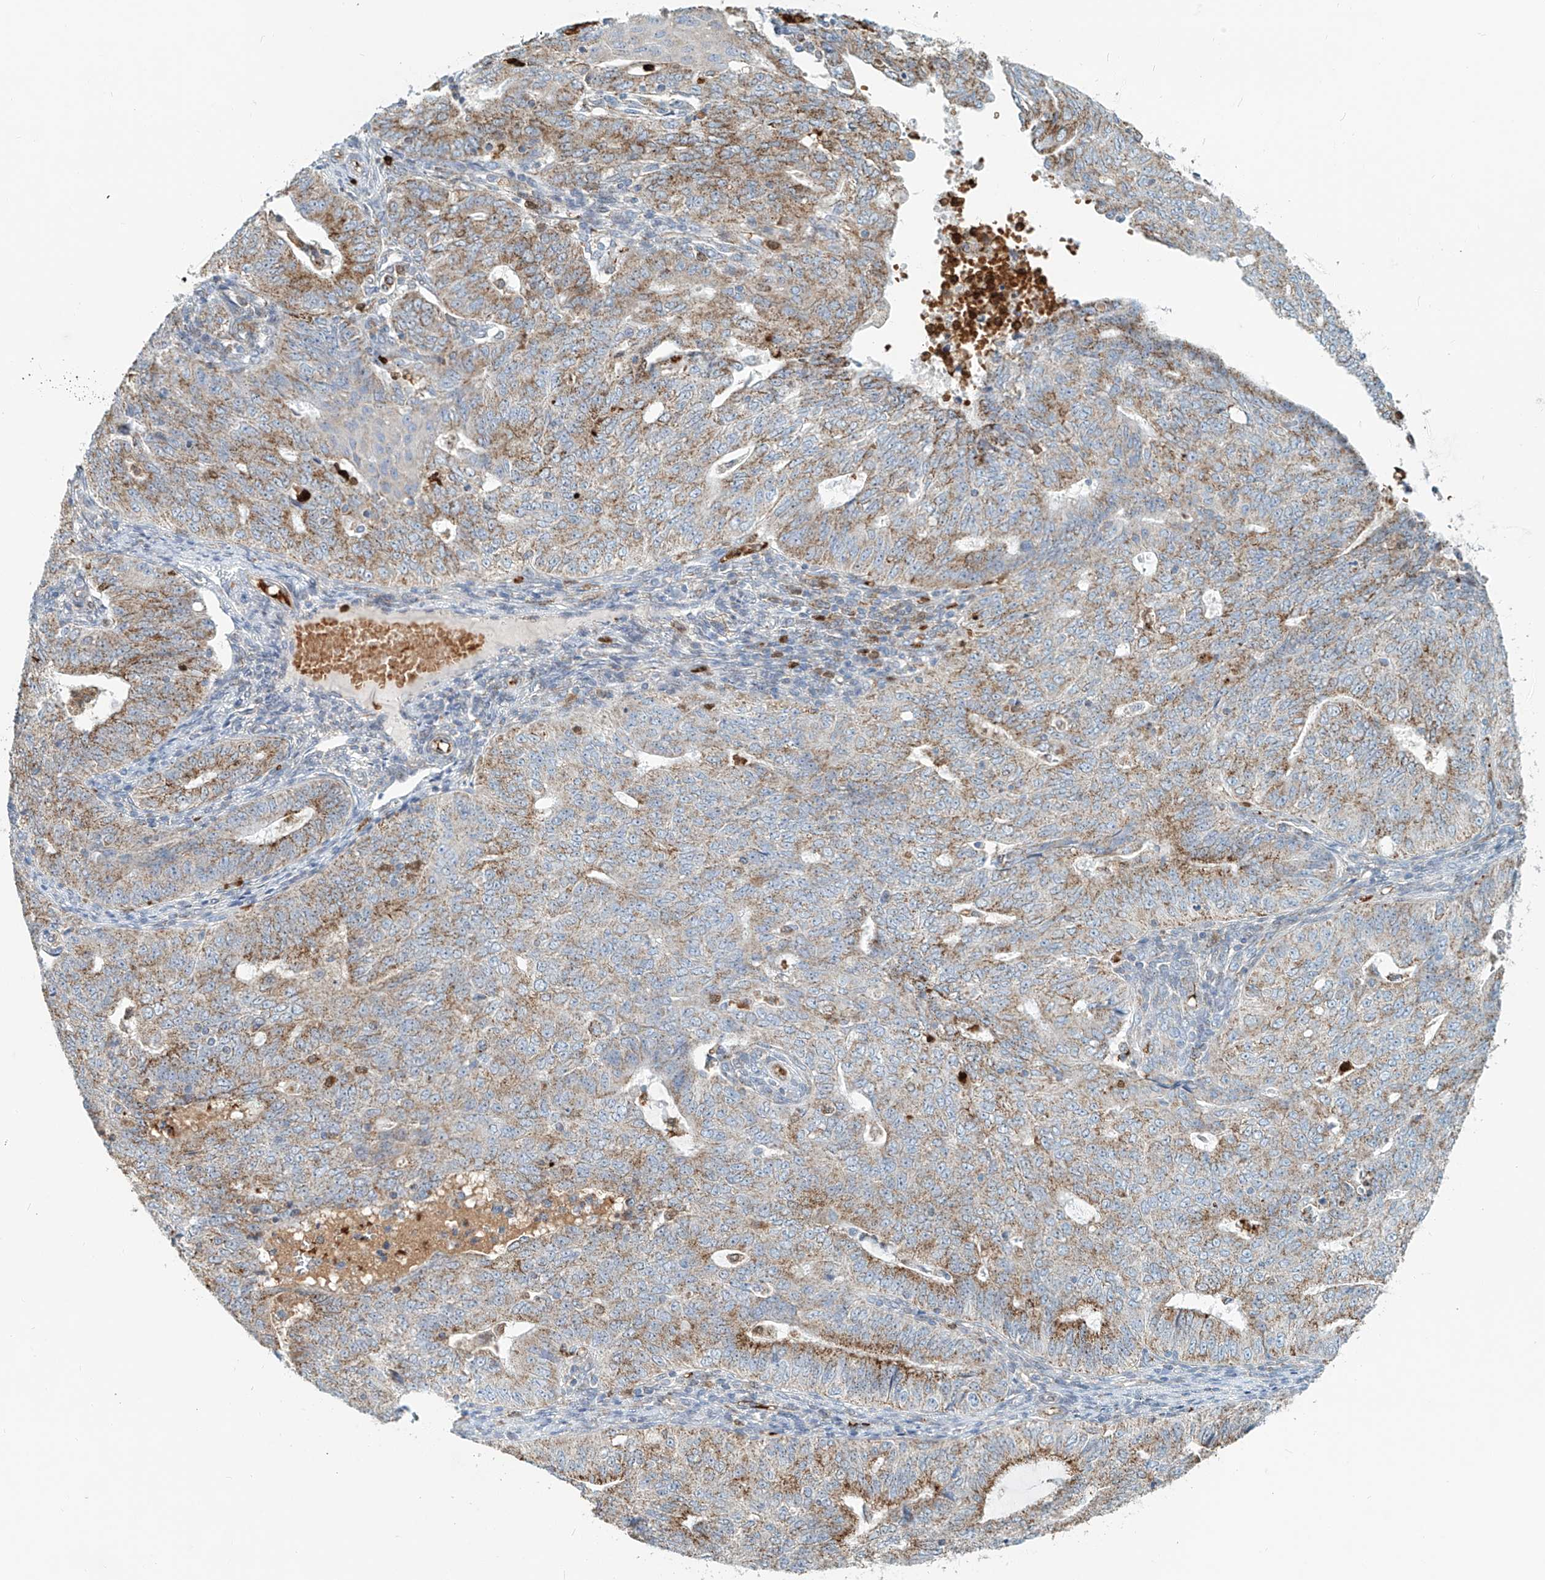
{"staining": {"intensity": "moderate", "quantity": ">75%", "location": "cytoplasmic/membranous"}, "tissue": "endometrial cancer", "cell_type": "Tumor cells", "image_type": "cancer", "snomed": [{"axis": "morphology", "description": "Adenocarcinoma, NOS"}, {"axis": "topography", "description": "Endometrium"}], "caption": "A medium amount of moderate cytoplasmic/membranous staining is identified in about >75% of tumor cells in adenocarcinoma (endometrial) tissue. The staining is performed using DAB (3,3'-diaminobenzidine) brown chromogen to label protein expression. The nuclei are counter-stained blue using hematoxylin.", "gene": "PTPRA", "patient": {"sex": "female", "age": 32}}